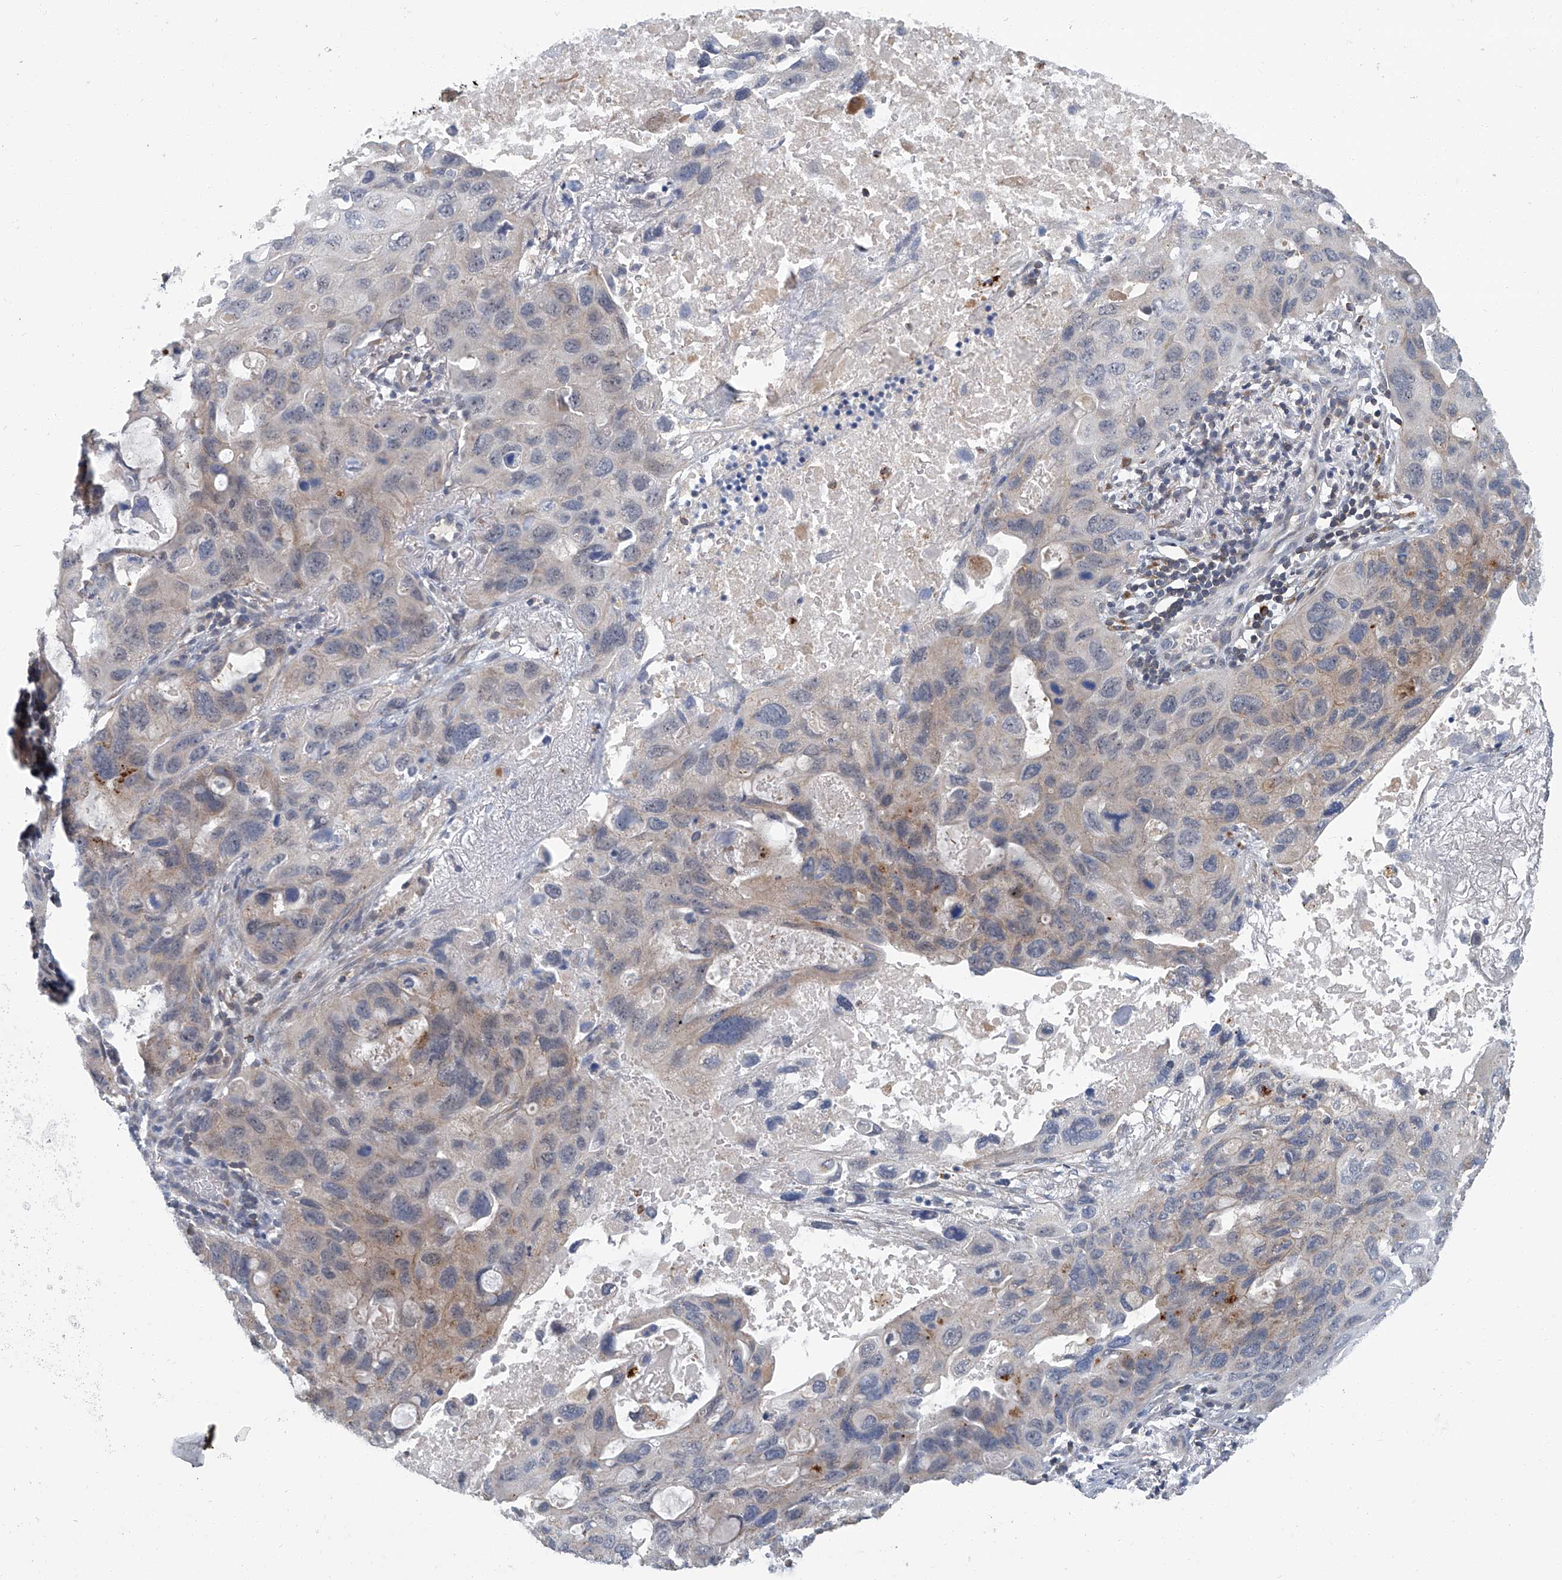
{"staining": {"intensity": "weak", "quantity": ">75%", "location": "cytoplasmic/membranous"}, "tissue": "lung cancer", "cell_type": "Tumor cells", "image_type": "cancer", "snomed": [{"axis": "morphology", "description": "Squamous cell carcinoma, NOS"}, {"axis": "topography", "description": "Lung"}], "caption": "Weak cytoplasmic/membranous staining for a protein is present in approximately >75% of tumor cells of lung cancer using immunohistochemistry (IHC).", "gene": "AKNAD1", "patient": {"sex": "female", "age": 73}}